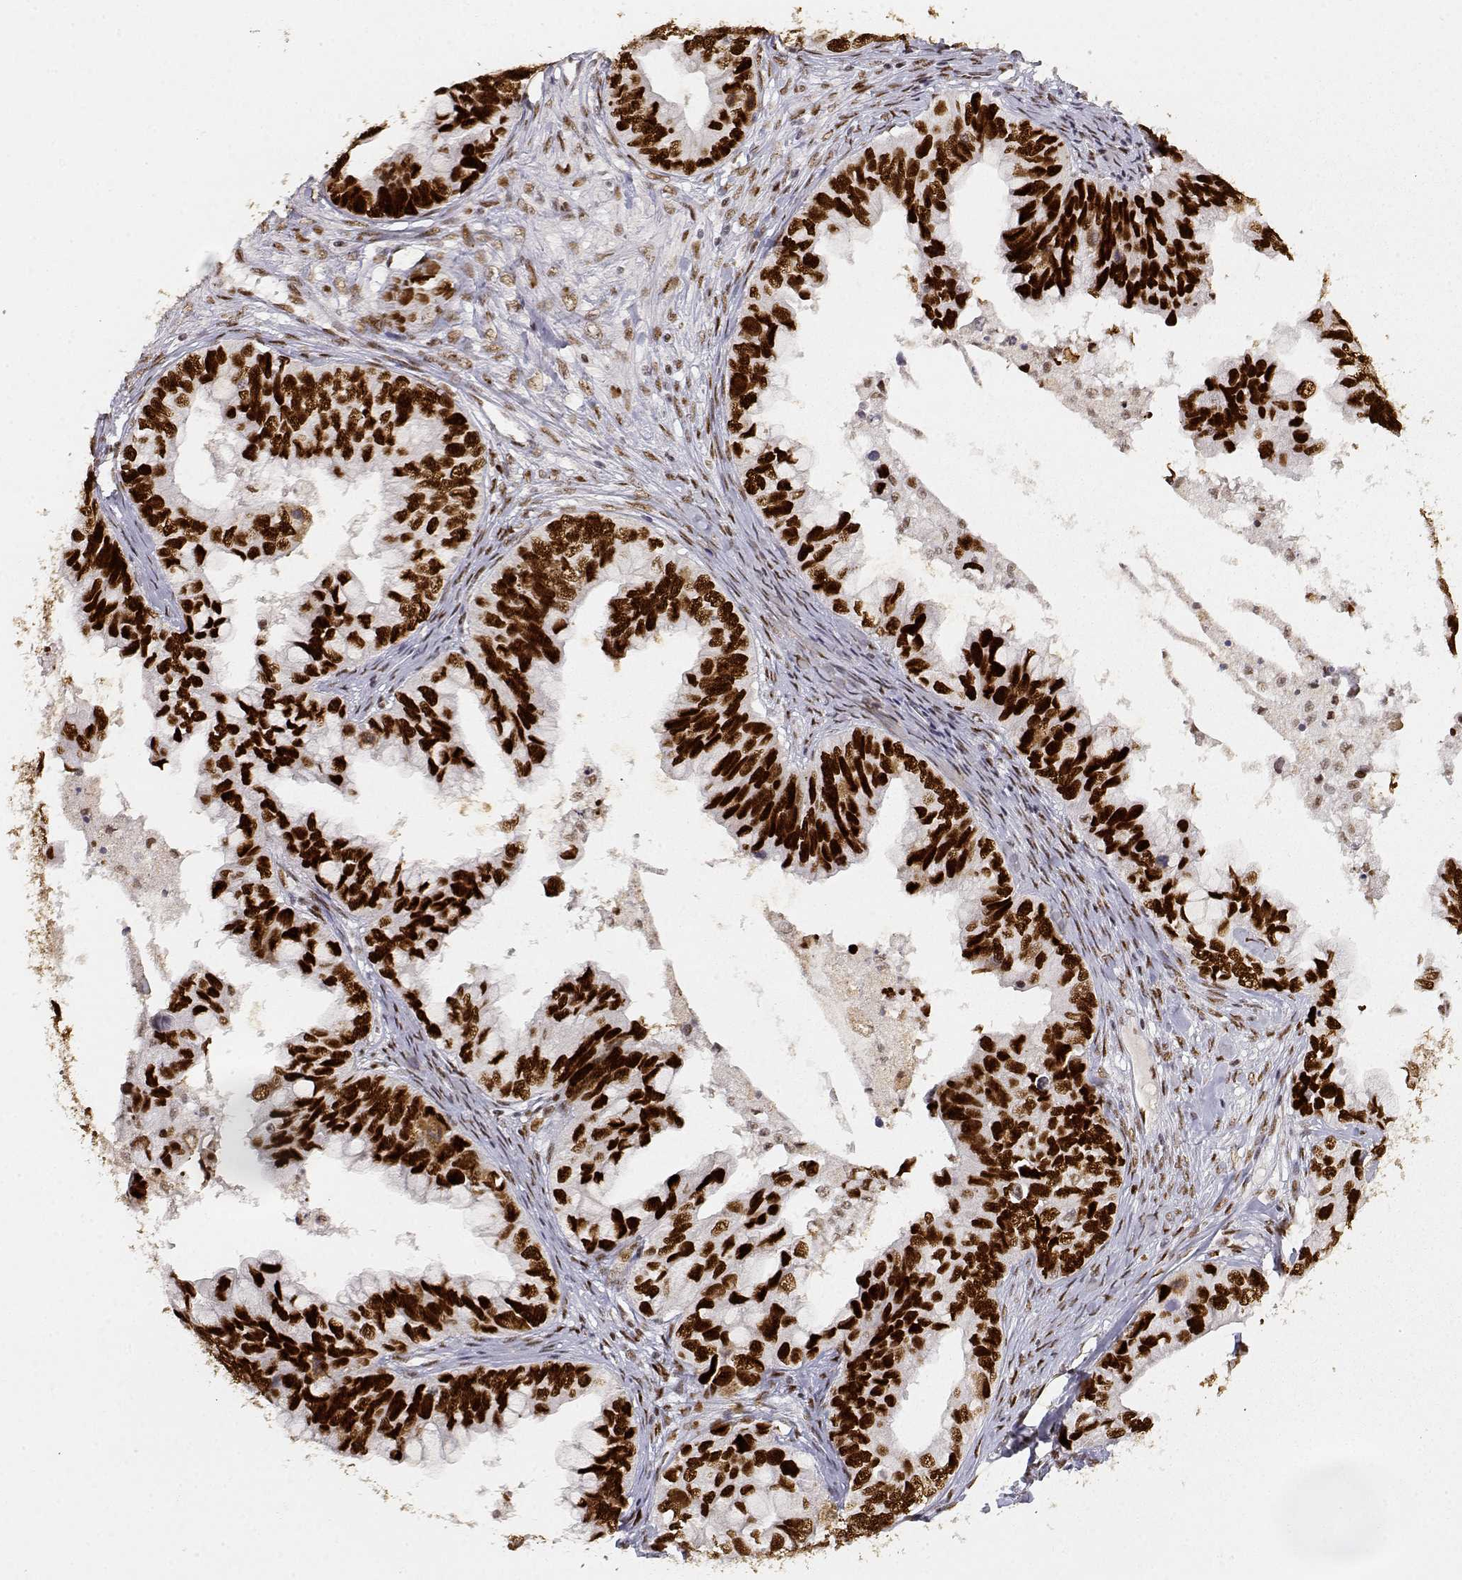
{"staining": {"intensity": "strong", "quantity": ">75%", "location": "nuclear"}, "tissue": "ovarian cancer", "cell_type": "Tumor cells", "image_type": "cancer", "snomed": [{"axis": "morphology", "description": "Cystadenocarcinoma, mucinous, NOS"}, {"axis": "topography", "description": "Ovary"}], "caption": "Immunohistochemistry of ovarian cancer shows high levels of strong nuclear staining in about >75% of tumor cells.", "gene": "RSF1", "patient": {"sex": "female", "age": 76}}